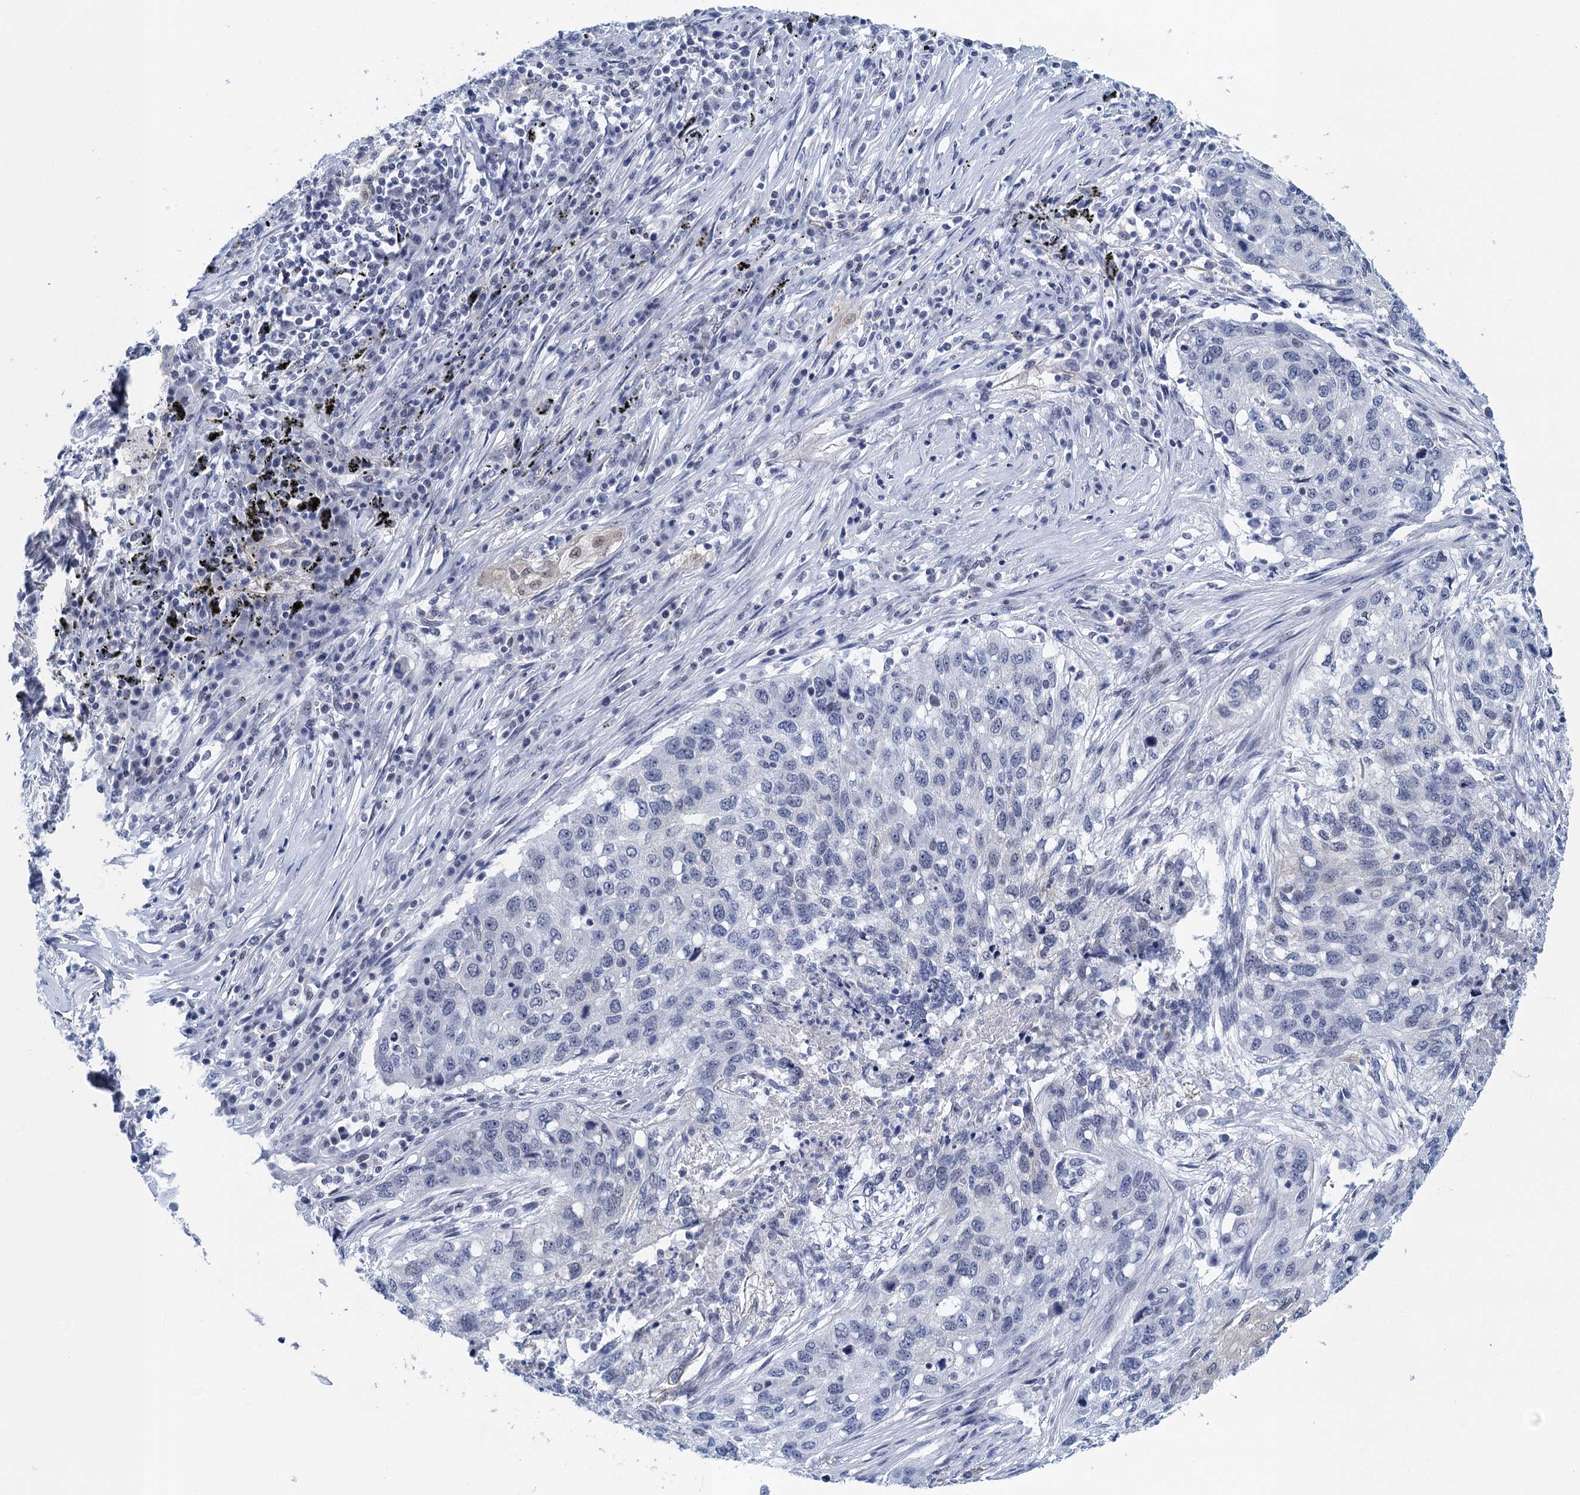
{"staining": {"intensity": "negative", "quantity": "none", "location": "none"}, "tissue": "lung cancer", "cell_type": "Tumor cells", "image_type": "cancer", "snomed": [{"axis": "morphology", "description": "Squamous cell carcinoma, NOS"}, {"axis": "topography", "description": "Lung"}], "caption": "Immunohistochemical staining of human lung cancer displays no significant staining in tumor cells. The staining is performed using DAB brown chromogen with nuclei counter-stained in using hematoxylin.", "gene": "EPS8L1", "patient": {"sex": "female", "age": 63}}